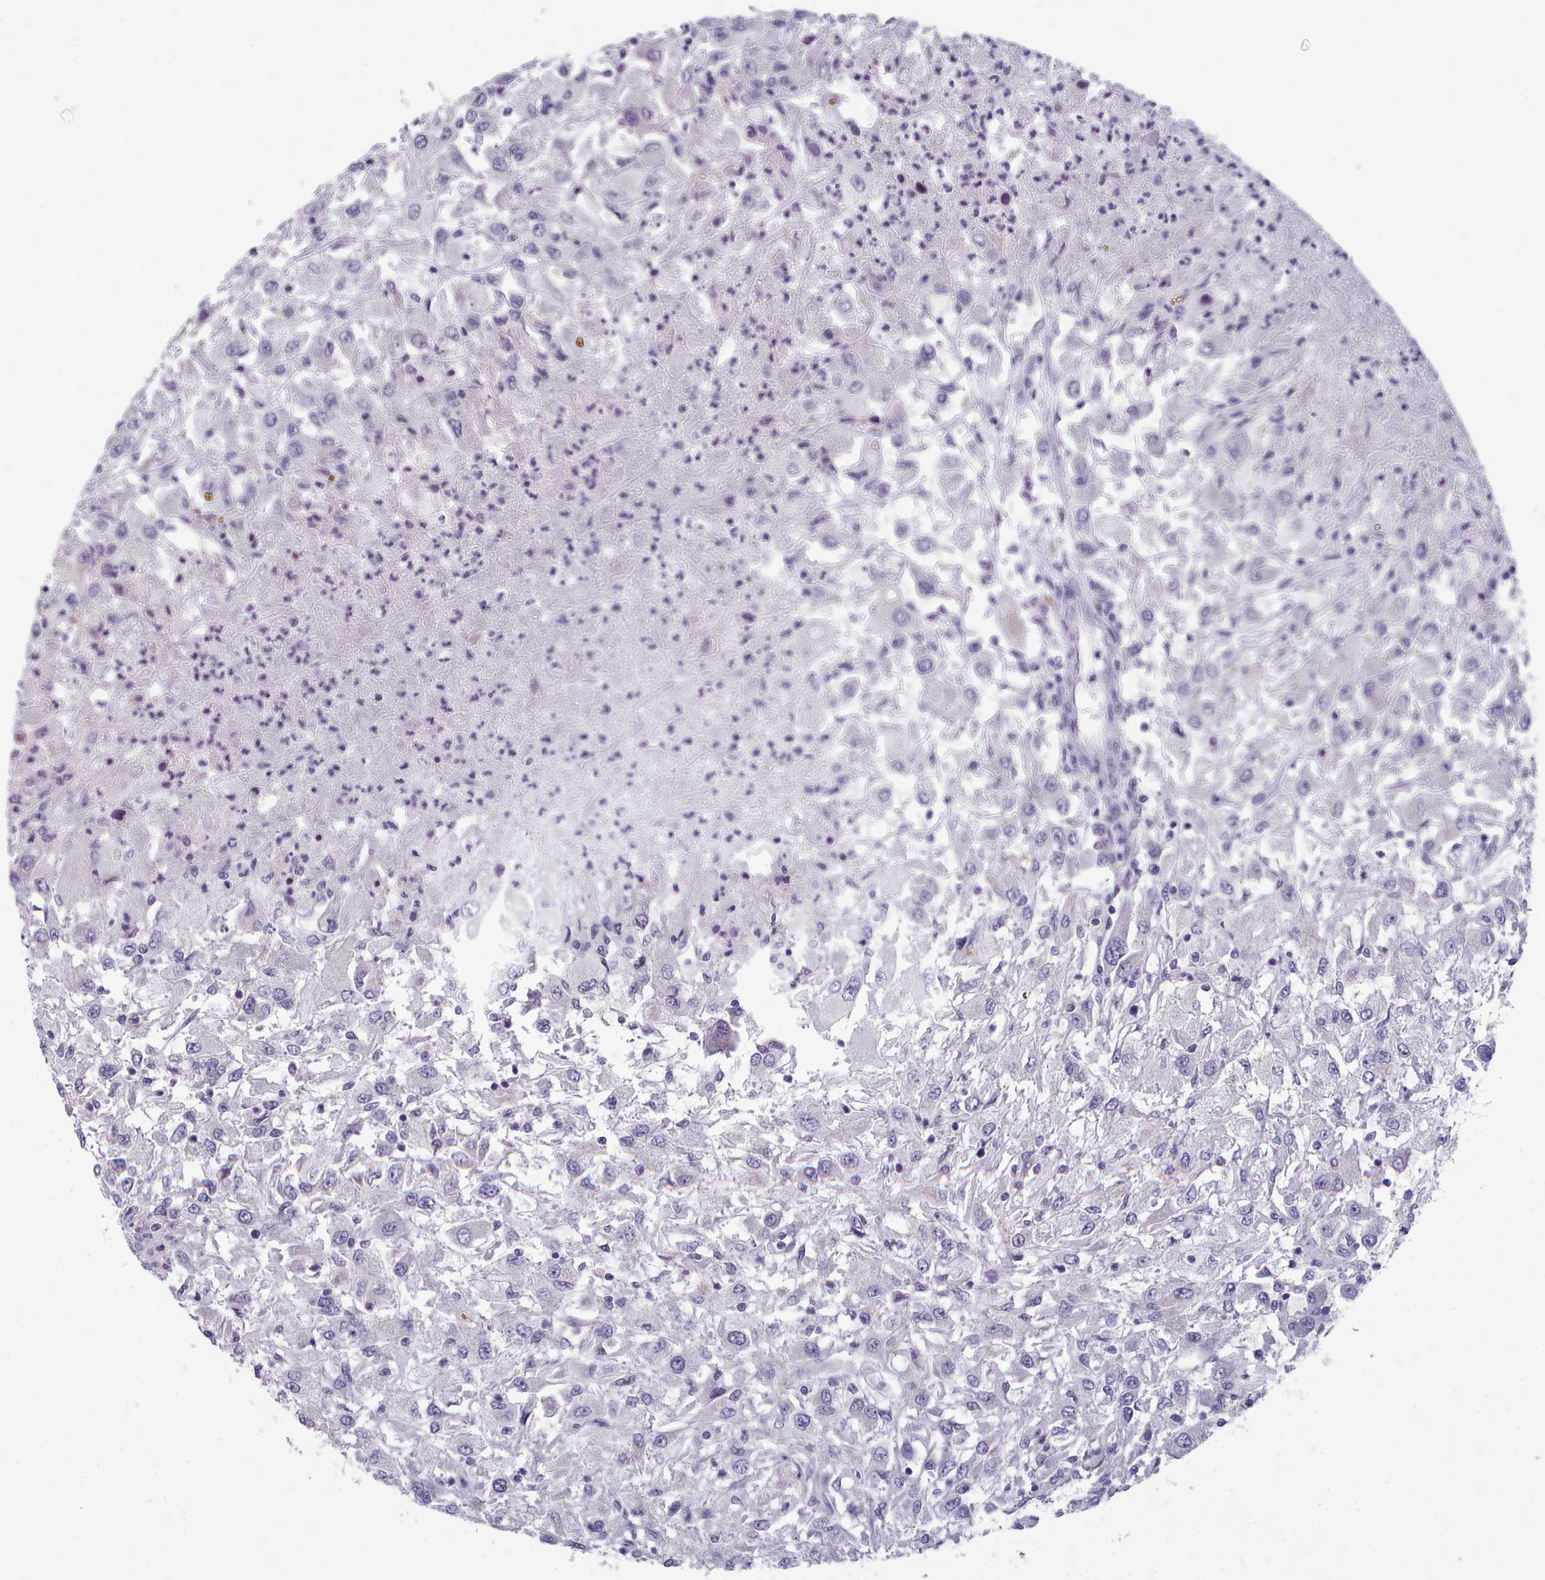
{"staining": {"intensity": "negative", "quantity": "none", "location": "none"}, "tissue": "renal cancer", "cell_type": "Tumor cells", "image_type": "cancer", "snomed": [{"axis": "morphology", "description": "Adenocarcinoma, NOS"}, {"axis": "topography", "description": "Kidney"}], "caption": "Immunohistochemistry micrograph of human renal cancer stained for a protein (brown), which displays no staining in tumor cells.", "gene": "MYRFL", "patient": {"sex": "female", "age": 67}}